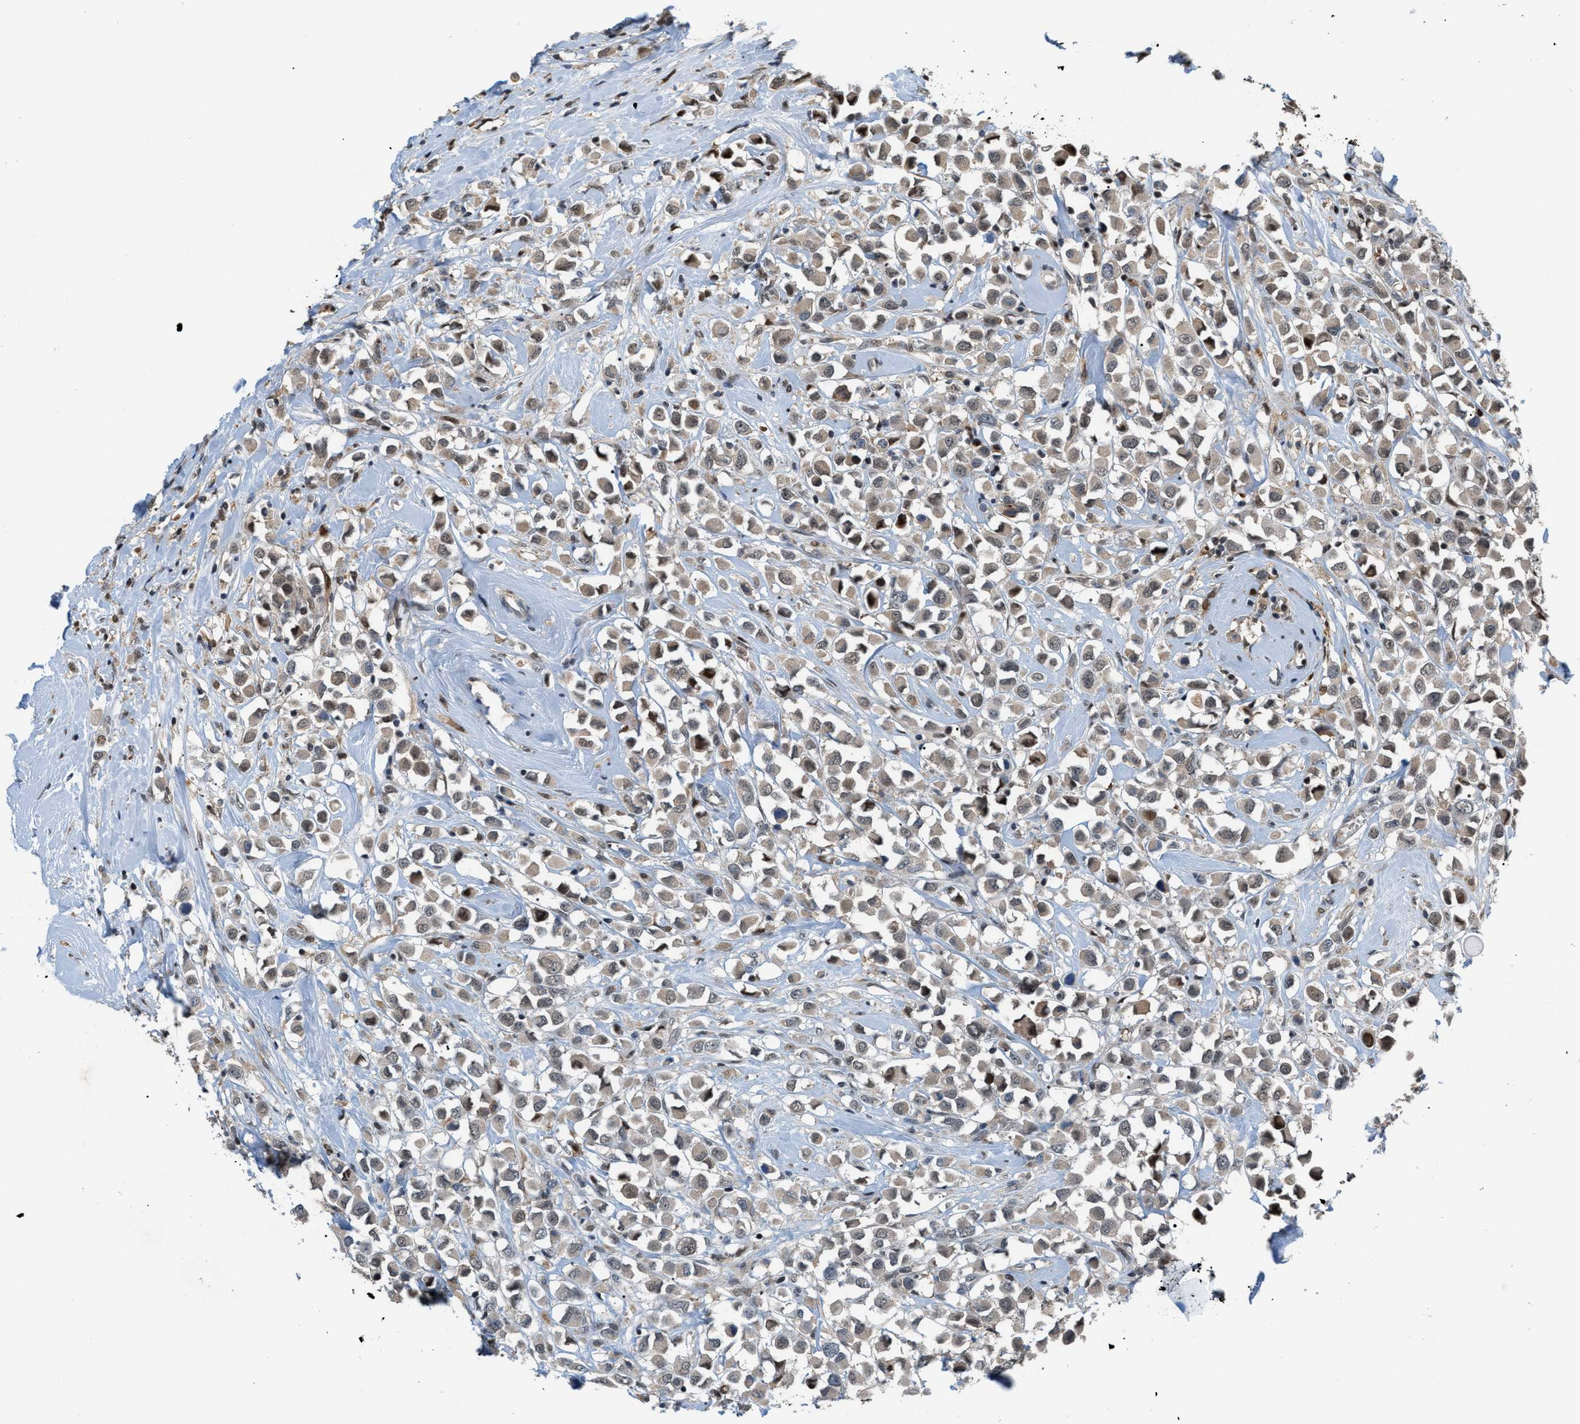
{"staining": {"intensity": "weak", "quantity": "25%-75%", "location": "cytoplasmic/membranous"}, "tissue": "breast cancer", "cell_type": "Tumor cells", "image_type": "cancer", "snomed": [{"axis": "morphology", "description": "Duct carcinoma"}, {"axis": "topography", "description": "Breast"}], "caption": "Breast cancer (invasive ductal carcinoma) tissue displays weak cytoplasmic/membranous positivity in approximately 25%-75% of tumor cells, visualized by immunohistochemistry.", "gene": "RFFL", "patient": {"sex": "female", "age": 61}}